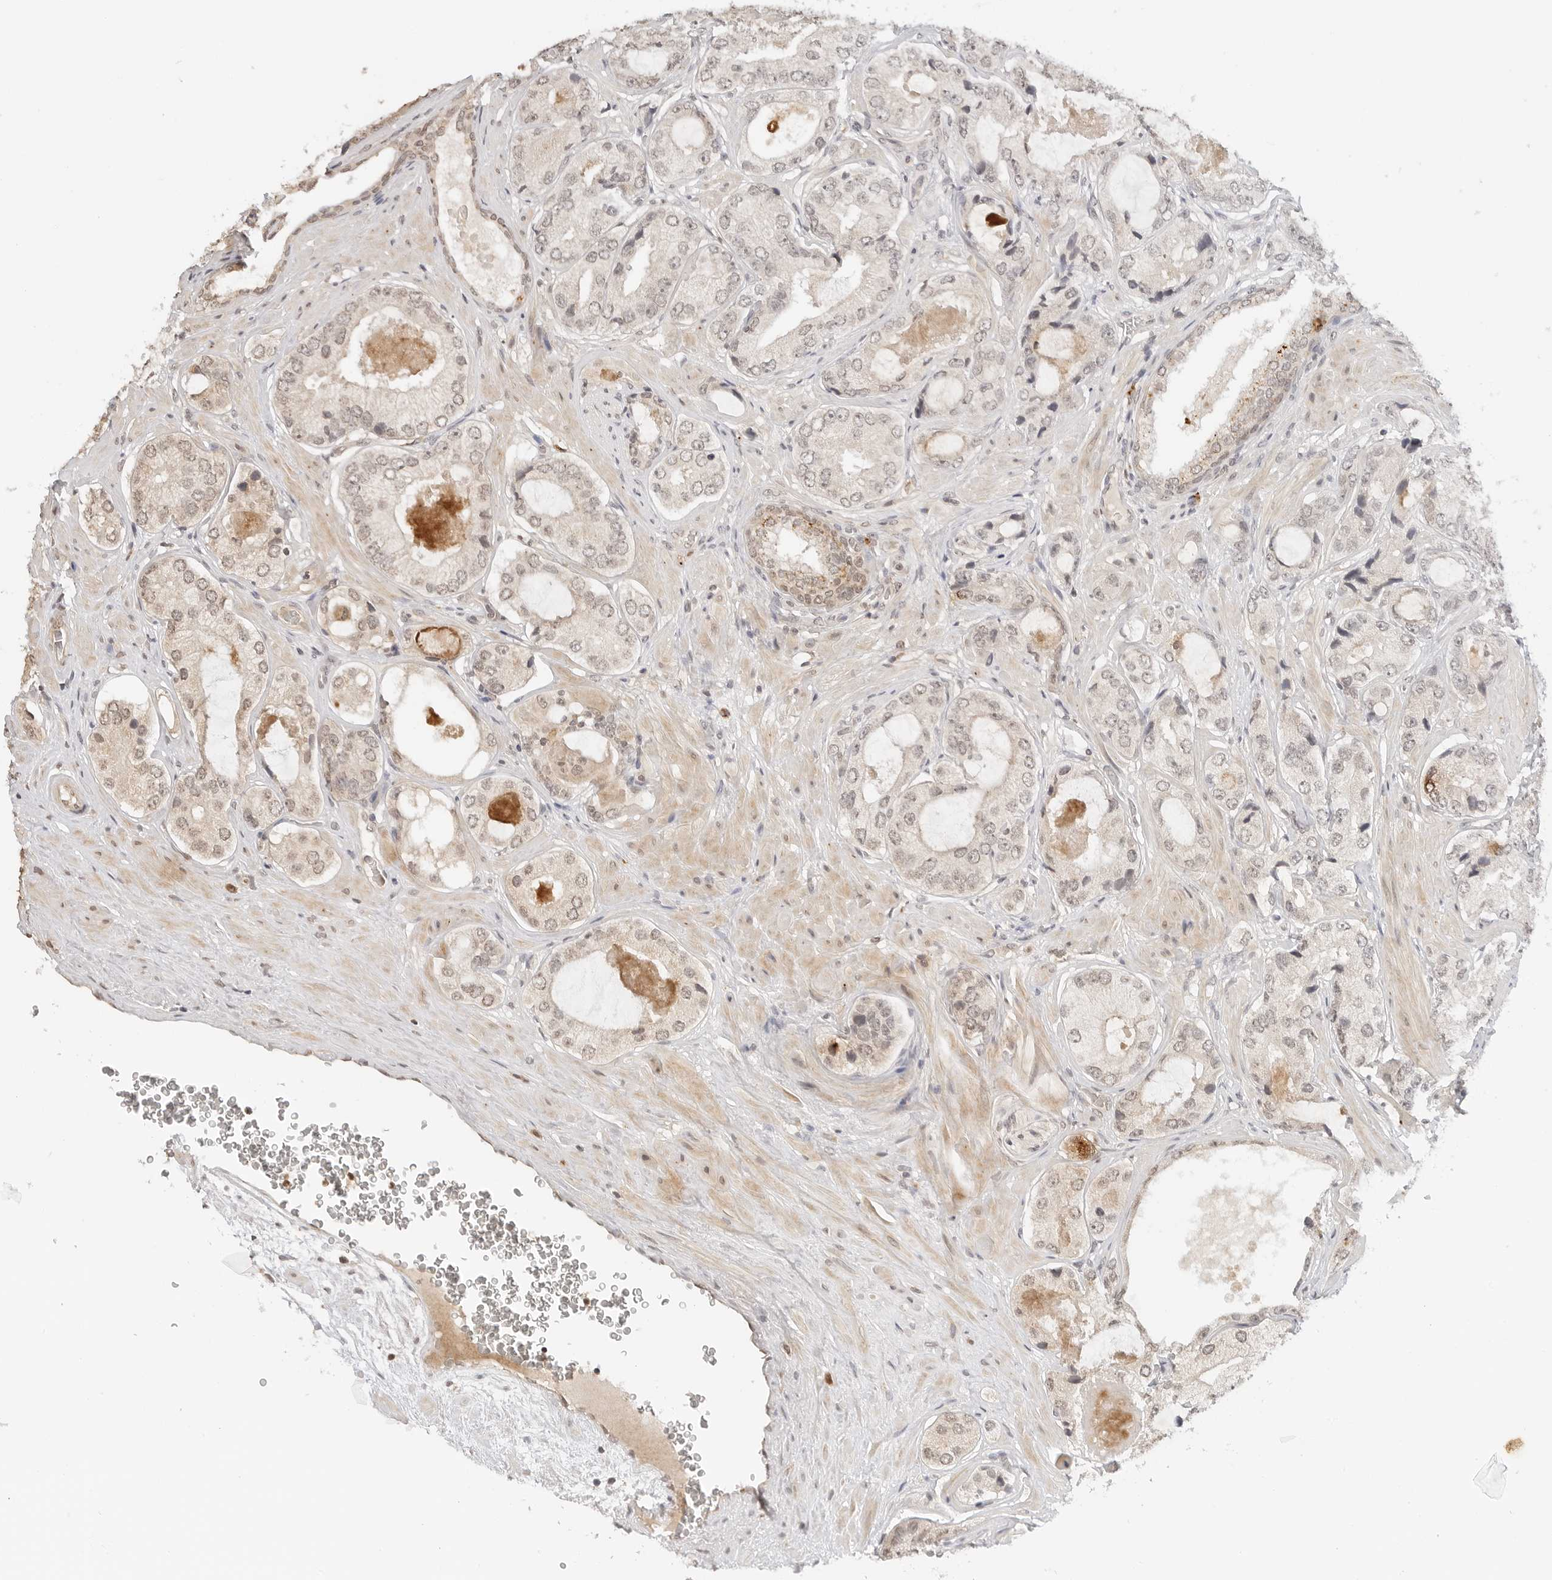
{"staining": {"intensity": "weak", "quantity": "<25%", "location": "nuclear"}, "tissue": "prostate cancer", "cell_type": "Tumor cells", "image_type": "cancer", "snomed": [{"axis": "morphology", "description": "Adenocarcinoma, High grade"}, {"axis": "topography", "description": "Prostate"}], "caption": "Immunohistochemical staining of prostate high-grade adenocarcinoma displays no significant expression in tumor cells. (Stains: DAB (3,3'-diaminobenzidine) IHC with hematoxylin counter stain, Microscopy: brightfield microscopy at high magnification).", "gene": "GPR34", "patient": {"sex": "male", "age": 59}}